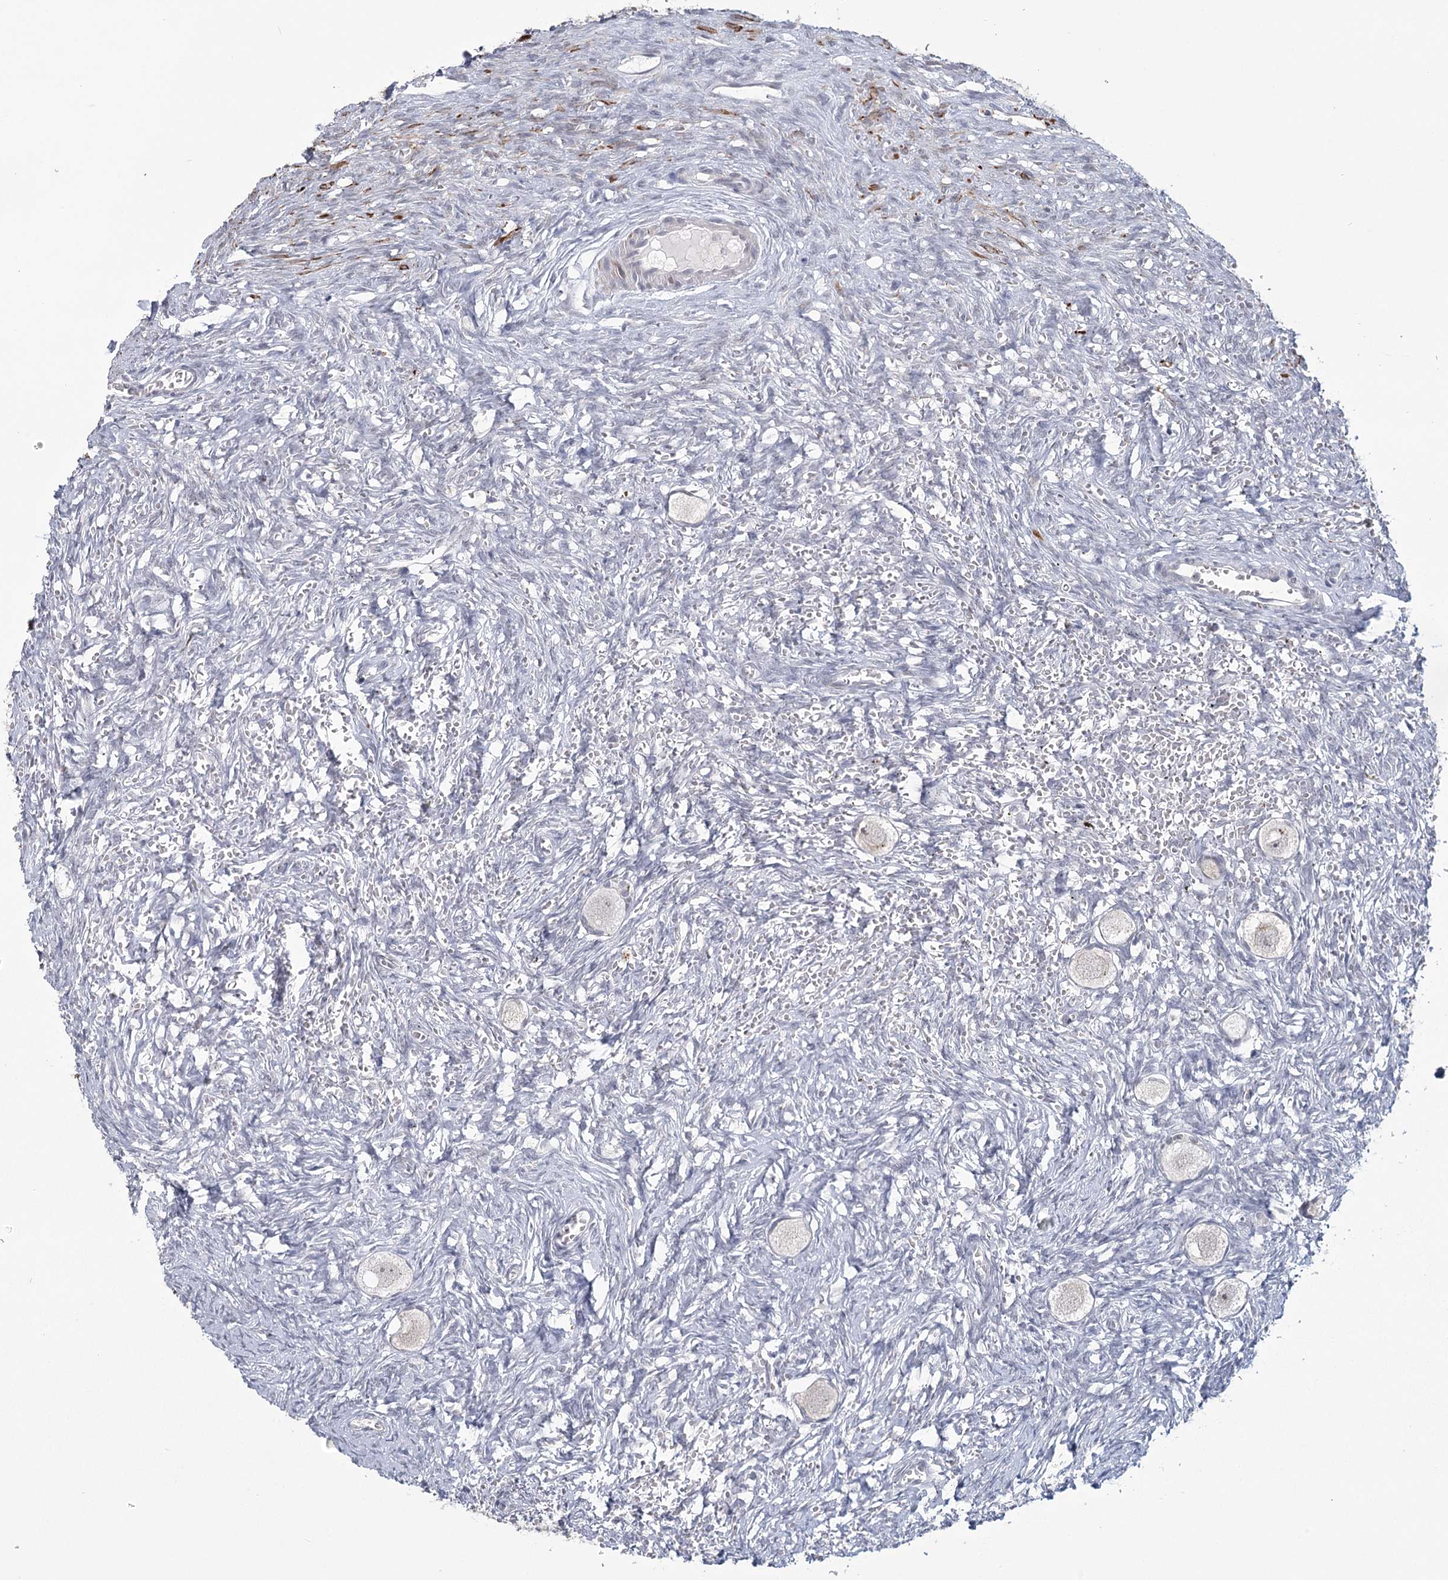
{"staining": {"intensity": "negative", "quantity": "none", "location": "none"}, "tissue": "ovary", "cell_type": "Follicle cells", "image_type": "normal", "snomed": [{"axis": "morphology", "description": "Normal tissue, NOS"}, {"axis": "topography", "description": "Ovary"}], "caption": "Photomicrograph shows no protein expression in follicle cells of normal ovary.", "gene": "TMEM70", "patient": {"sex": "female", "age": 27}}